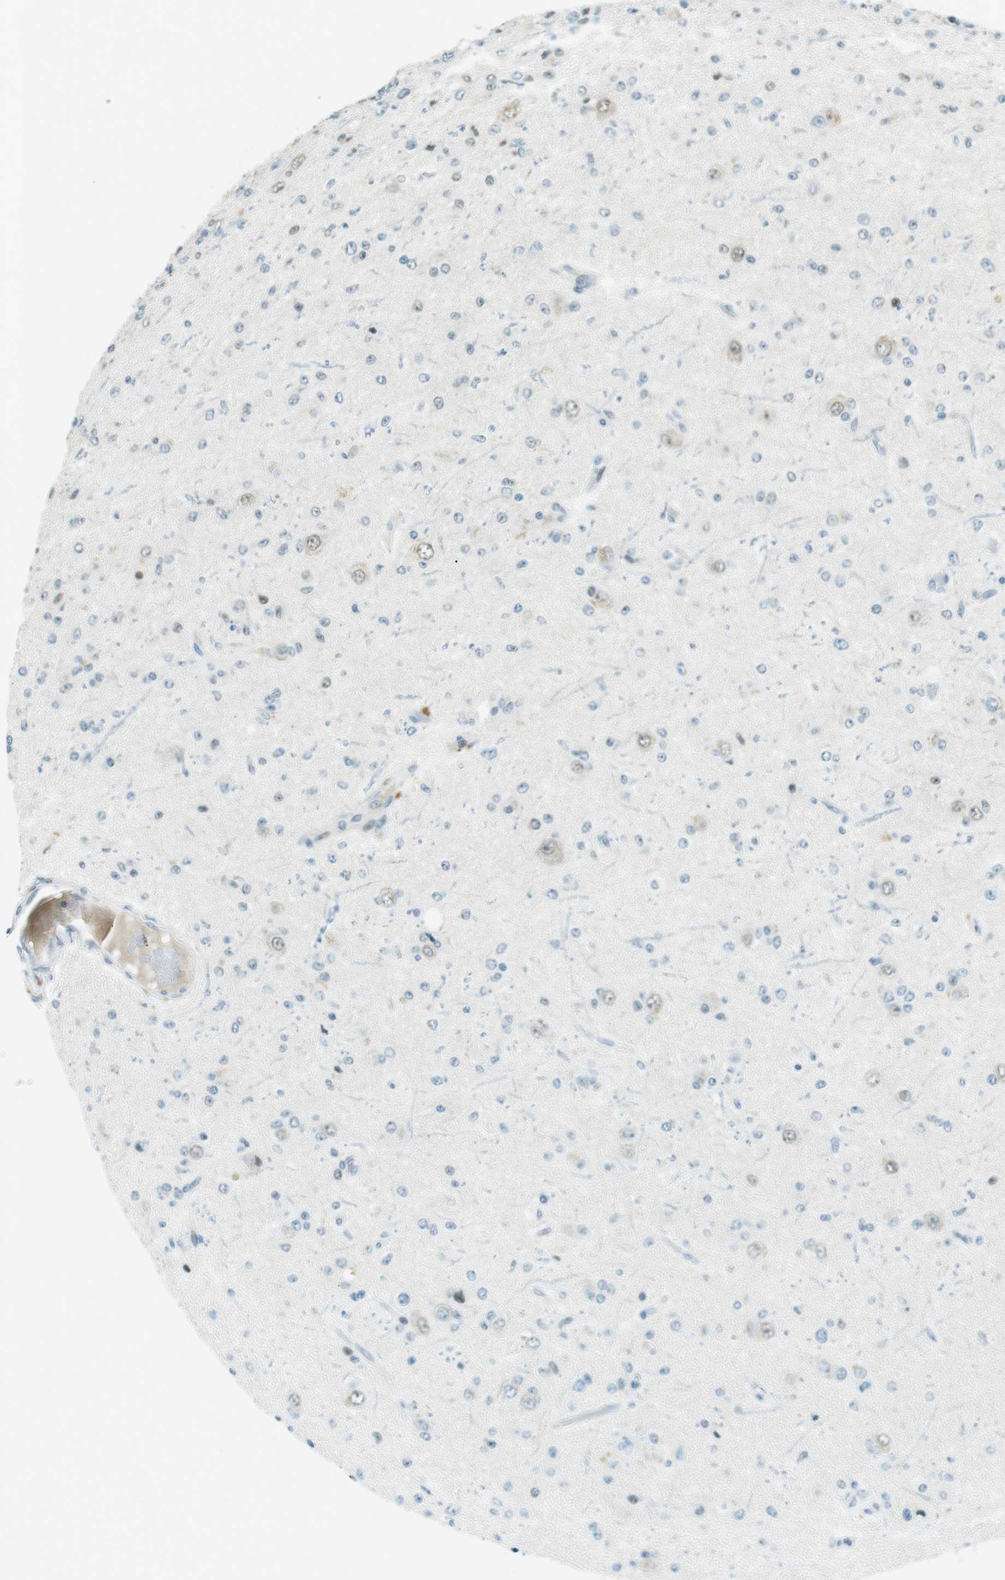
{"staining": {"intensity": "negative", "quantity": "none", "location": "none"}, "tissue": "glioma", "cell_type": "Tumor cells", "image_type": "cancer", "snomed": [{"axis": "morphology", "description": "Glioma, malignant, High grade"}, {"axis": "topography", "description": "pancreas cauda"}], "caption": "DAB immunohistochemical staining of human high-grade glioma (malignant) displays no significant expression in tumor cells.", "gene": "PJA1", "patient": {"sex": "male", "age": 60}}